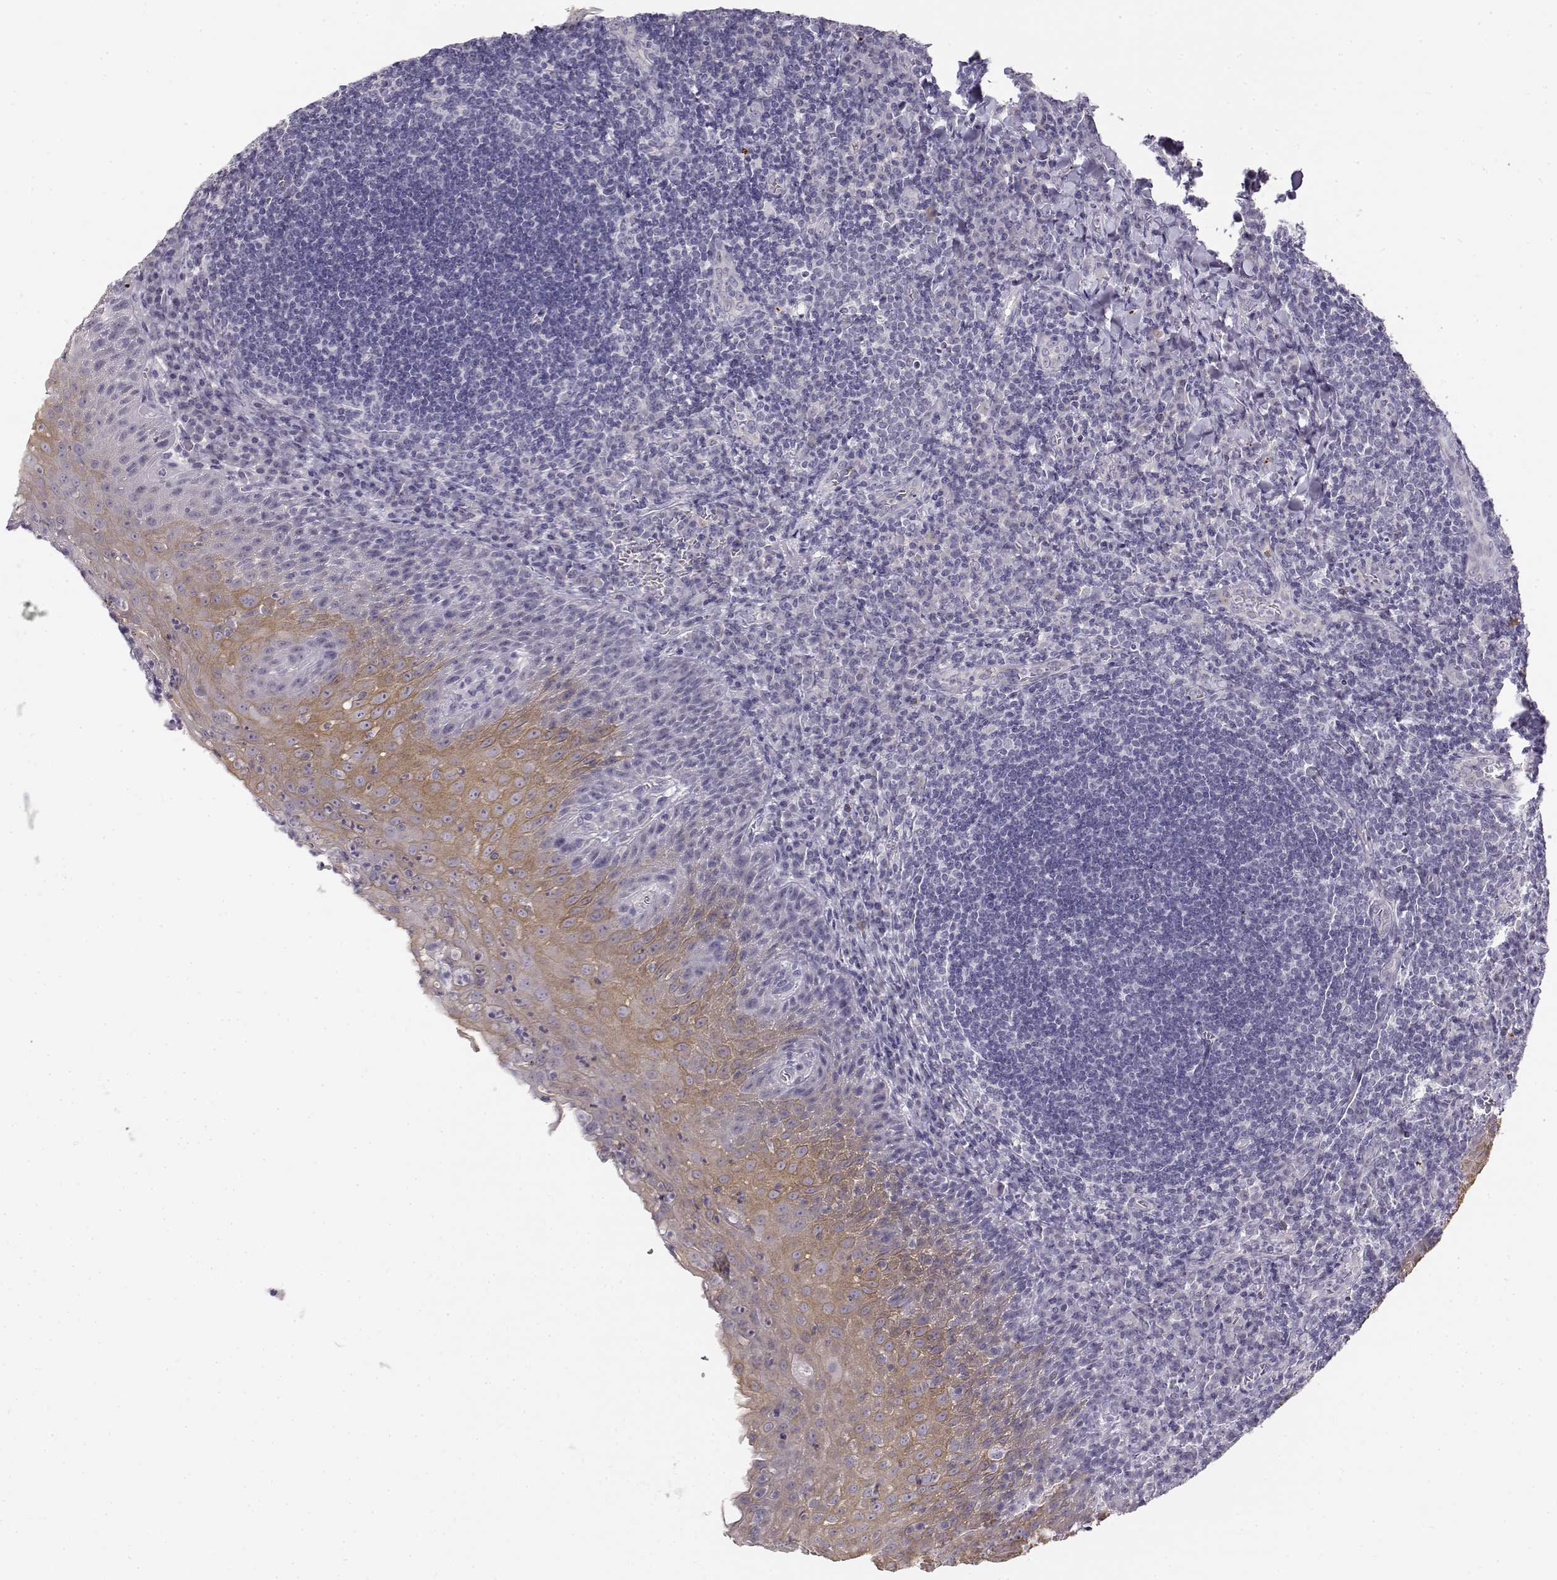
{"staining": {"intensity": "negative", "quantity": "none", "location": "none"}, "tissue": "tonsil", "cell_type": "Germinal center cells", "image_type": "normal", "snomed": [{"axis": "morphology", "description": "Normal tissue, NOS"}, {"axis": "morphology", "description": "Inflammation, NOS"}, {"axis": "topography", "description": "Tonsil"}], "caption": "Germinal center cells show no significant protein positivity in unremarkable tonsil. (DAB (3,3'-diaminobenzidine) immunohistochemistry, high magnification).", "gene": "NUTM1", "patient": {"sex": "female", "age": 31}}